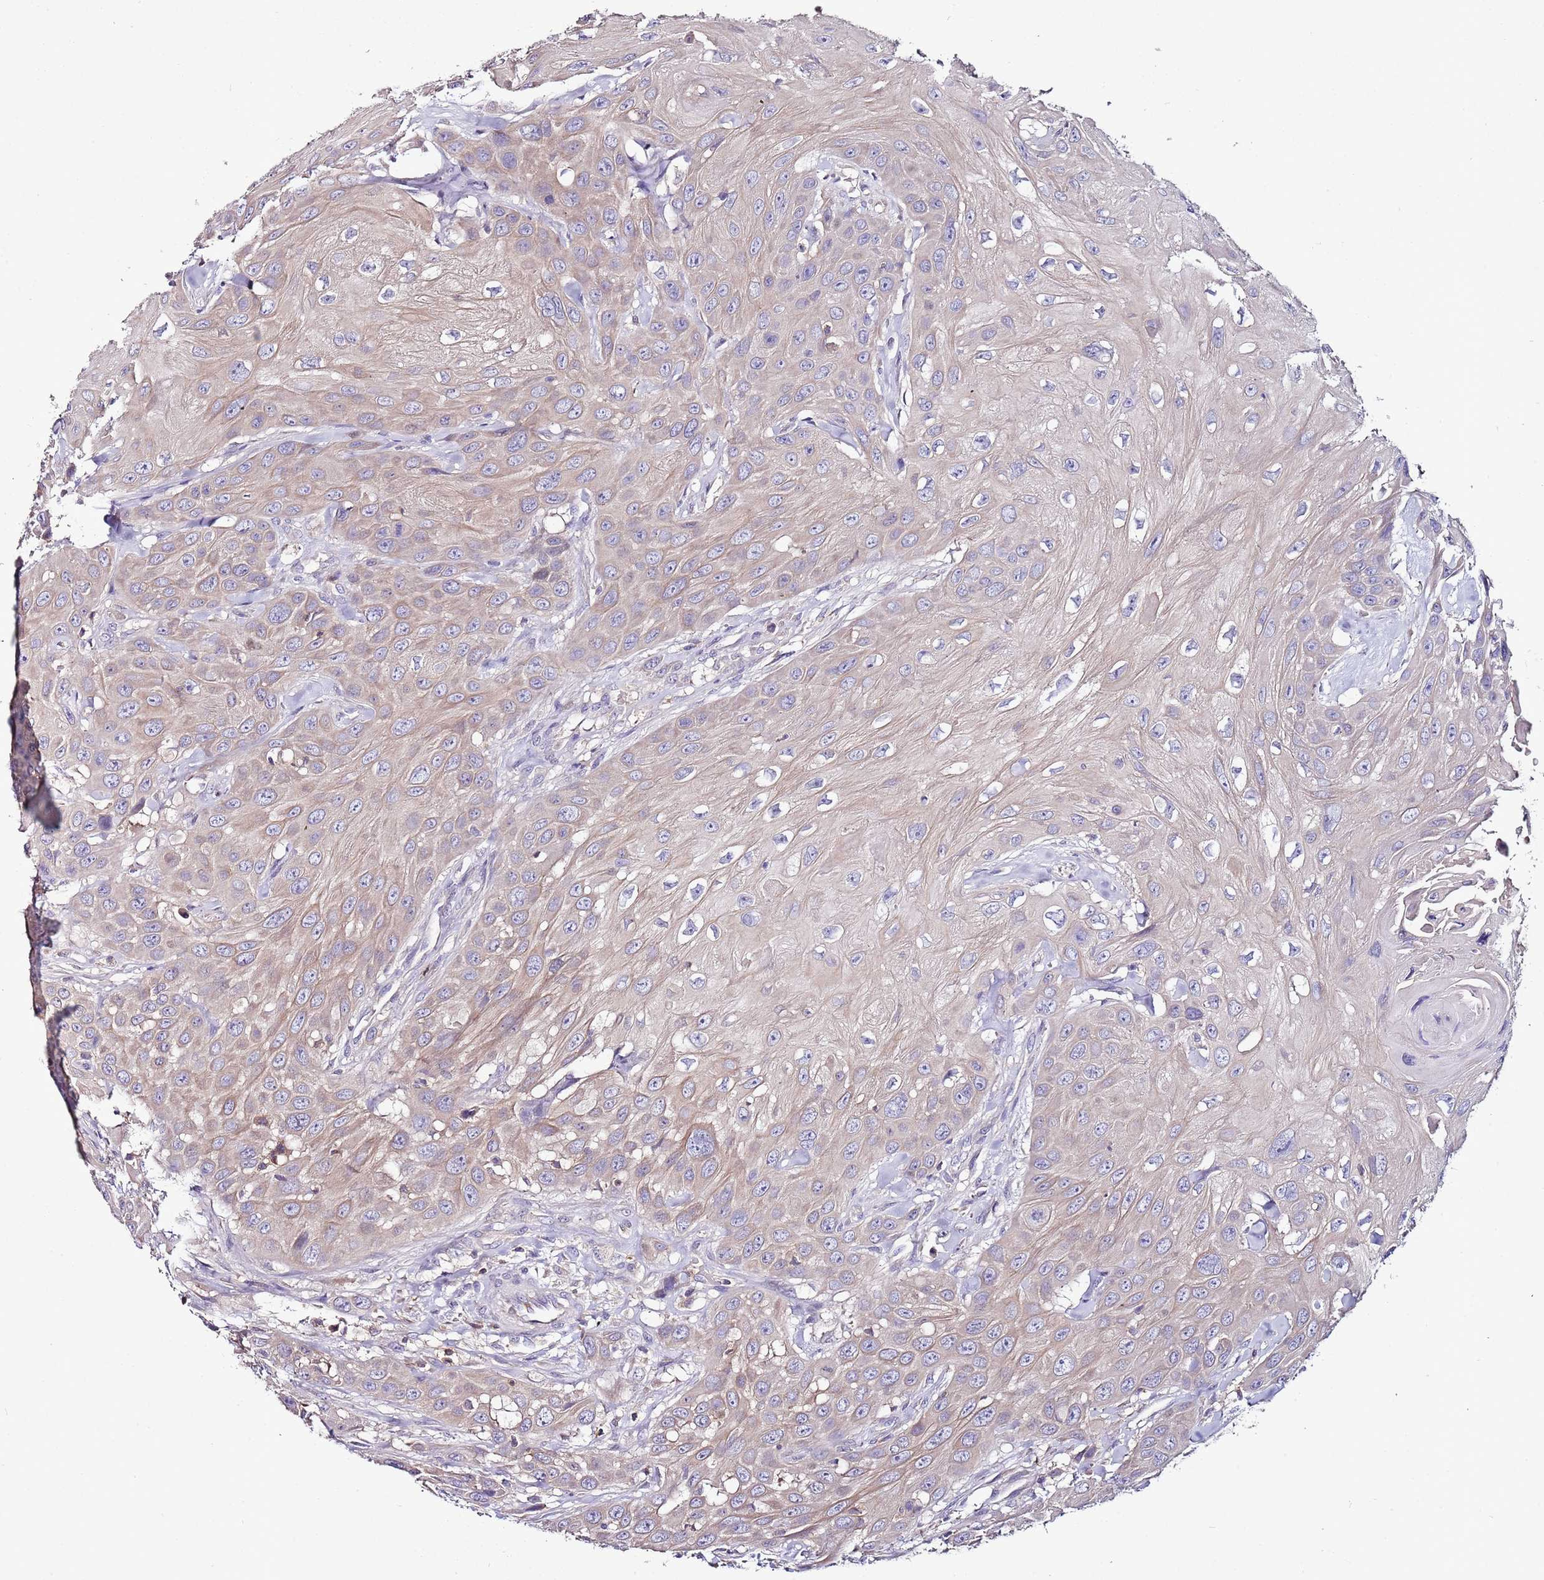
{"staining": {"intensity": "negative", "quantity": "none", "location": "none"}, "tissue": "head and neck cancer", "cell_type": "Tumor cells", "image_type": "cancer", "snomed": [{"axis": "morphology", "description": "Squamous cell carcinoma, NOS"}, {"axis": "topography", "description": "Head-Neck"}], "caption": "IHC photomicrograph of head and neck cancer stained for a protein (brown), which exhibits no expression in tumor cells. (DAB immunohistochemistry, high magnification).", "gene": "IGIP", "patient": {"sex": "male", "age": 81}}